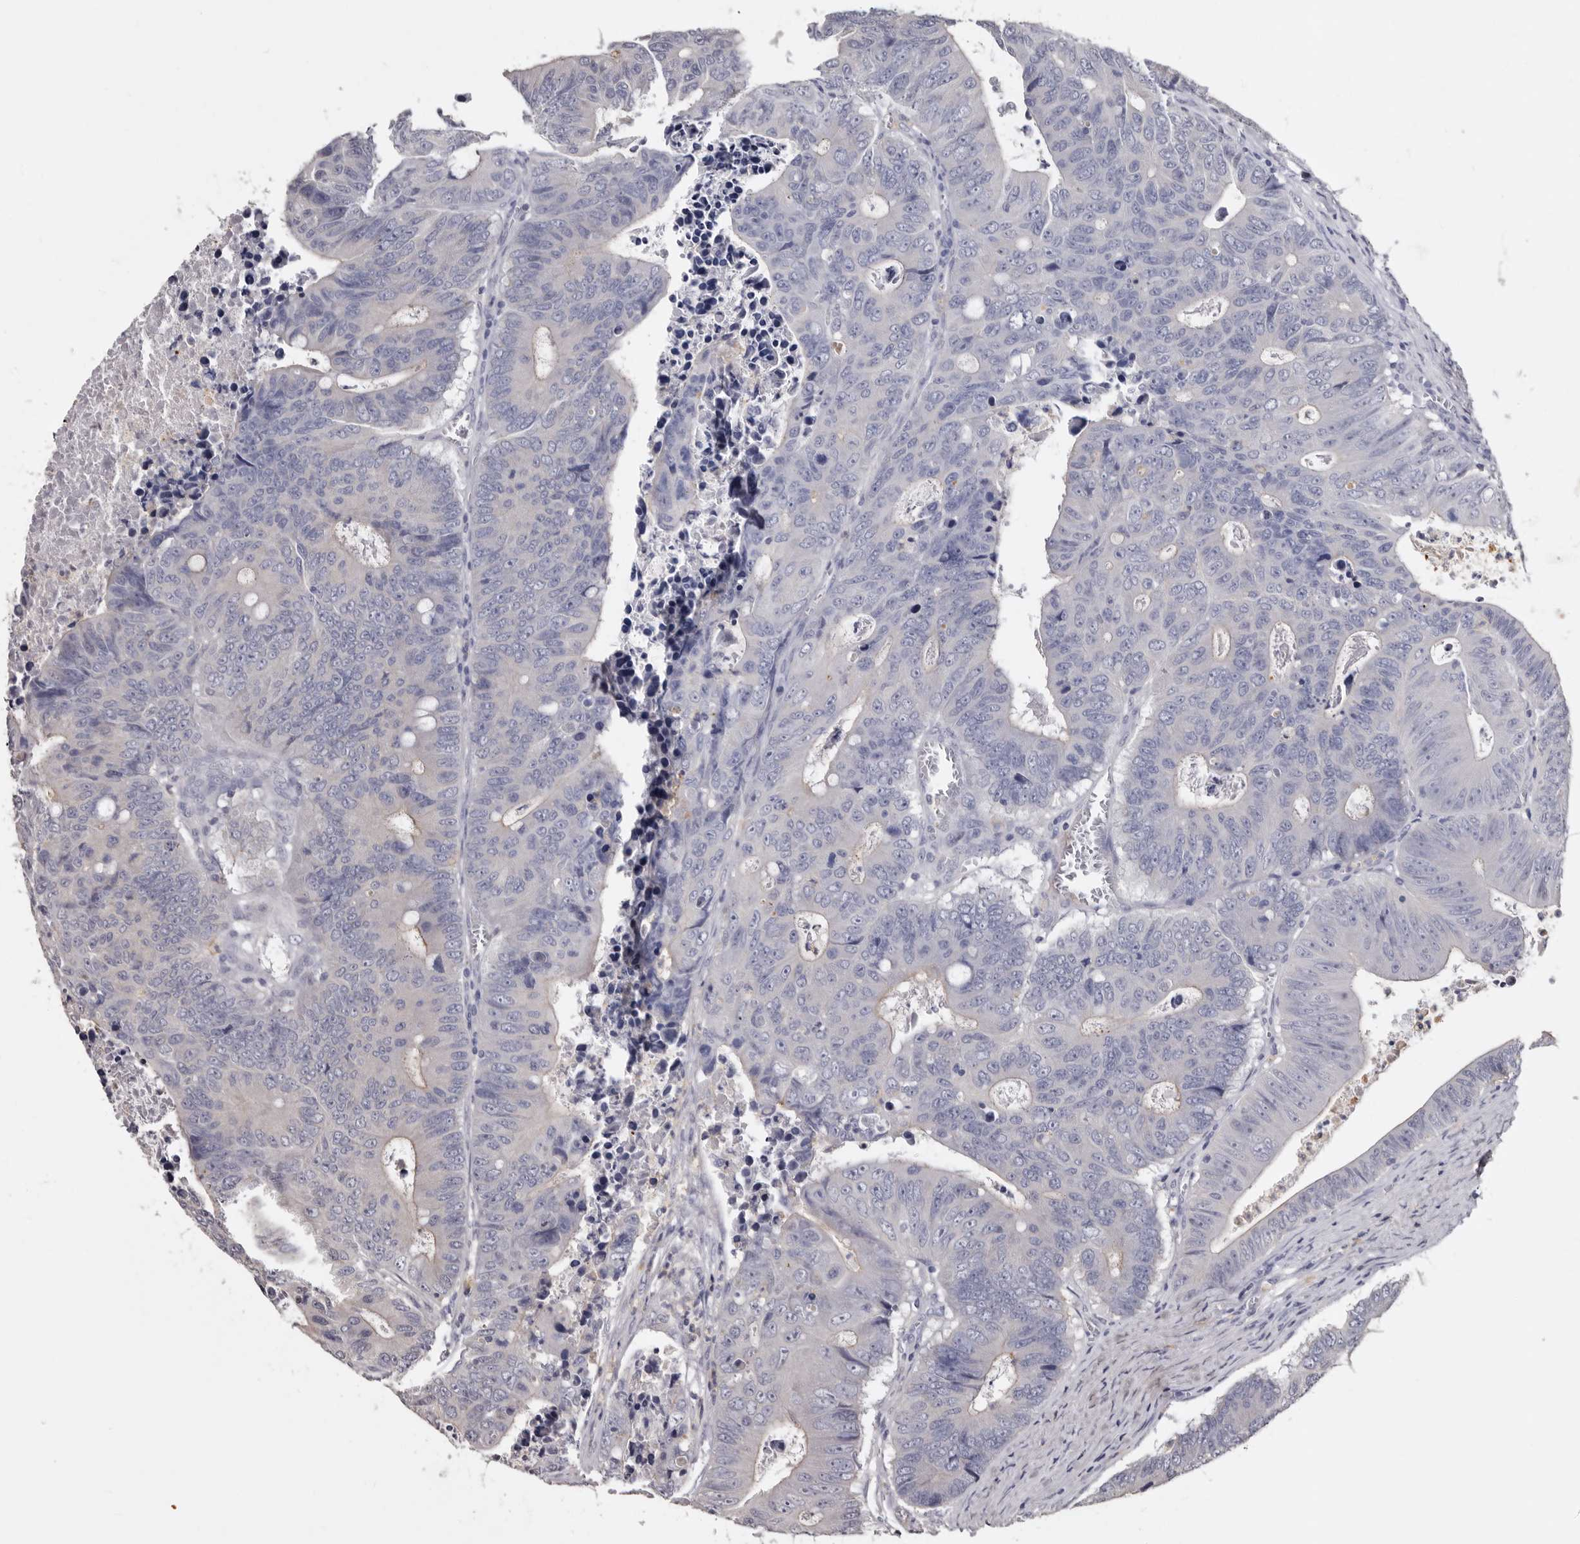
{"staining": {"intensity": "weak", "quantity": "<25%", "location": "cytoplasmic/membranous"}, "tissue": "colorectal cancer", "cell_type": "Tumor cells", "image_type": "cancer", "snomed": [{"axis": "morphology", "description": "Adenocarcinoma, NOS"}, {"axis": "topography", "description": "Colon"}], "caption": "This is an immunohistochemistry (IHC) micrograph of human colorectal cancer. There is no expression in tumor cells.", "gene": "SLC10A4", "patient": {"sex": "male", "age": 87}}